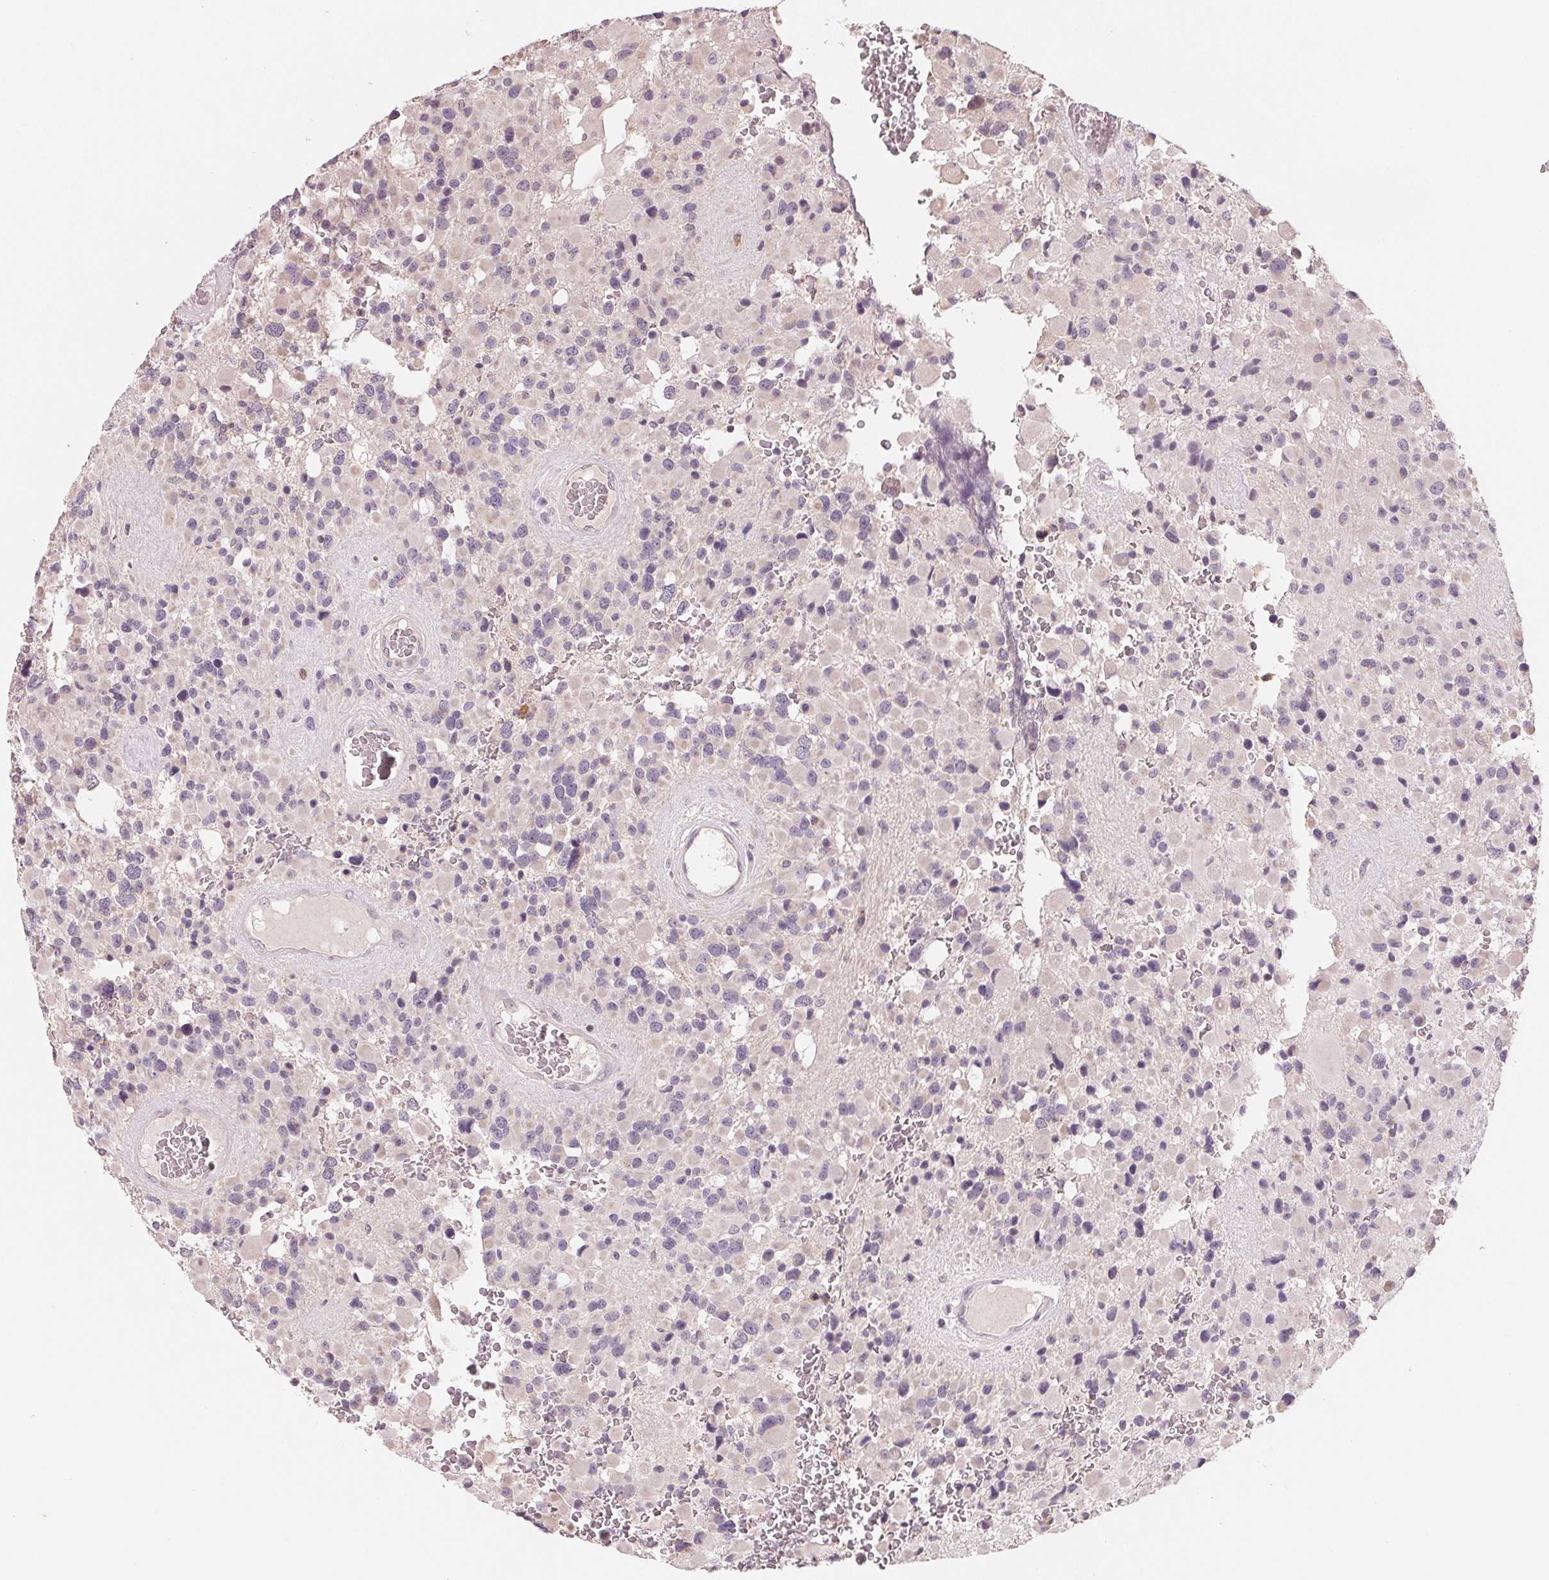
{"staining": {"intensity": "negative", "quantity": "none", "location": "none"}, "tissue": "glioma", "cell_type": "Tumor cells", "image_type": "cancer", "snomed": [{"axis": "morphology", "description": "Glioma, malignant, High grade"}, {"axis": "topography", "description": "Brain"}], "caption": "DAB immunohistochemical staining of malignant glioma (high-grade) exhibits no significant staining in tumor cells.", "gene": "AQP8", "patient": {"sex": "female", "age": 40}}